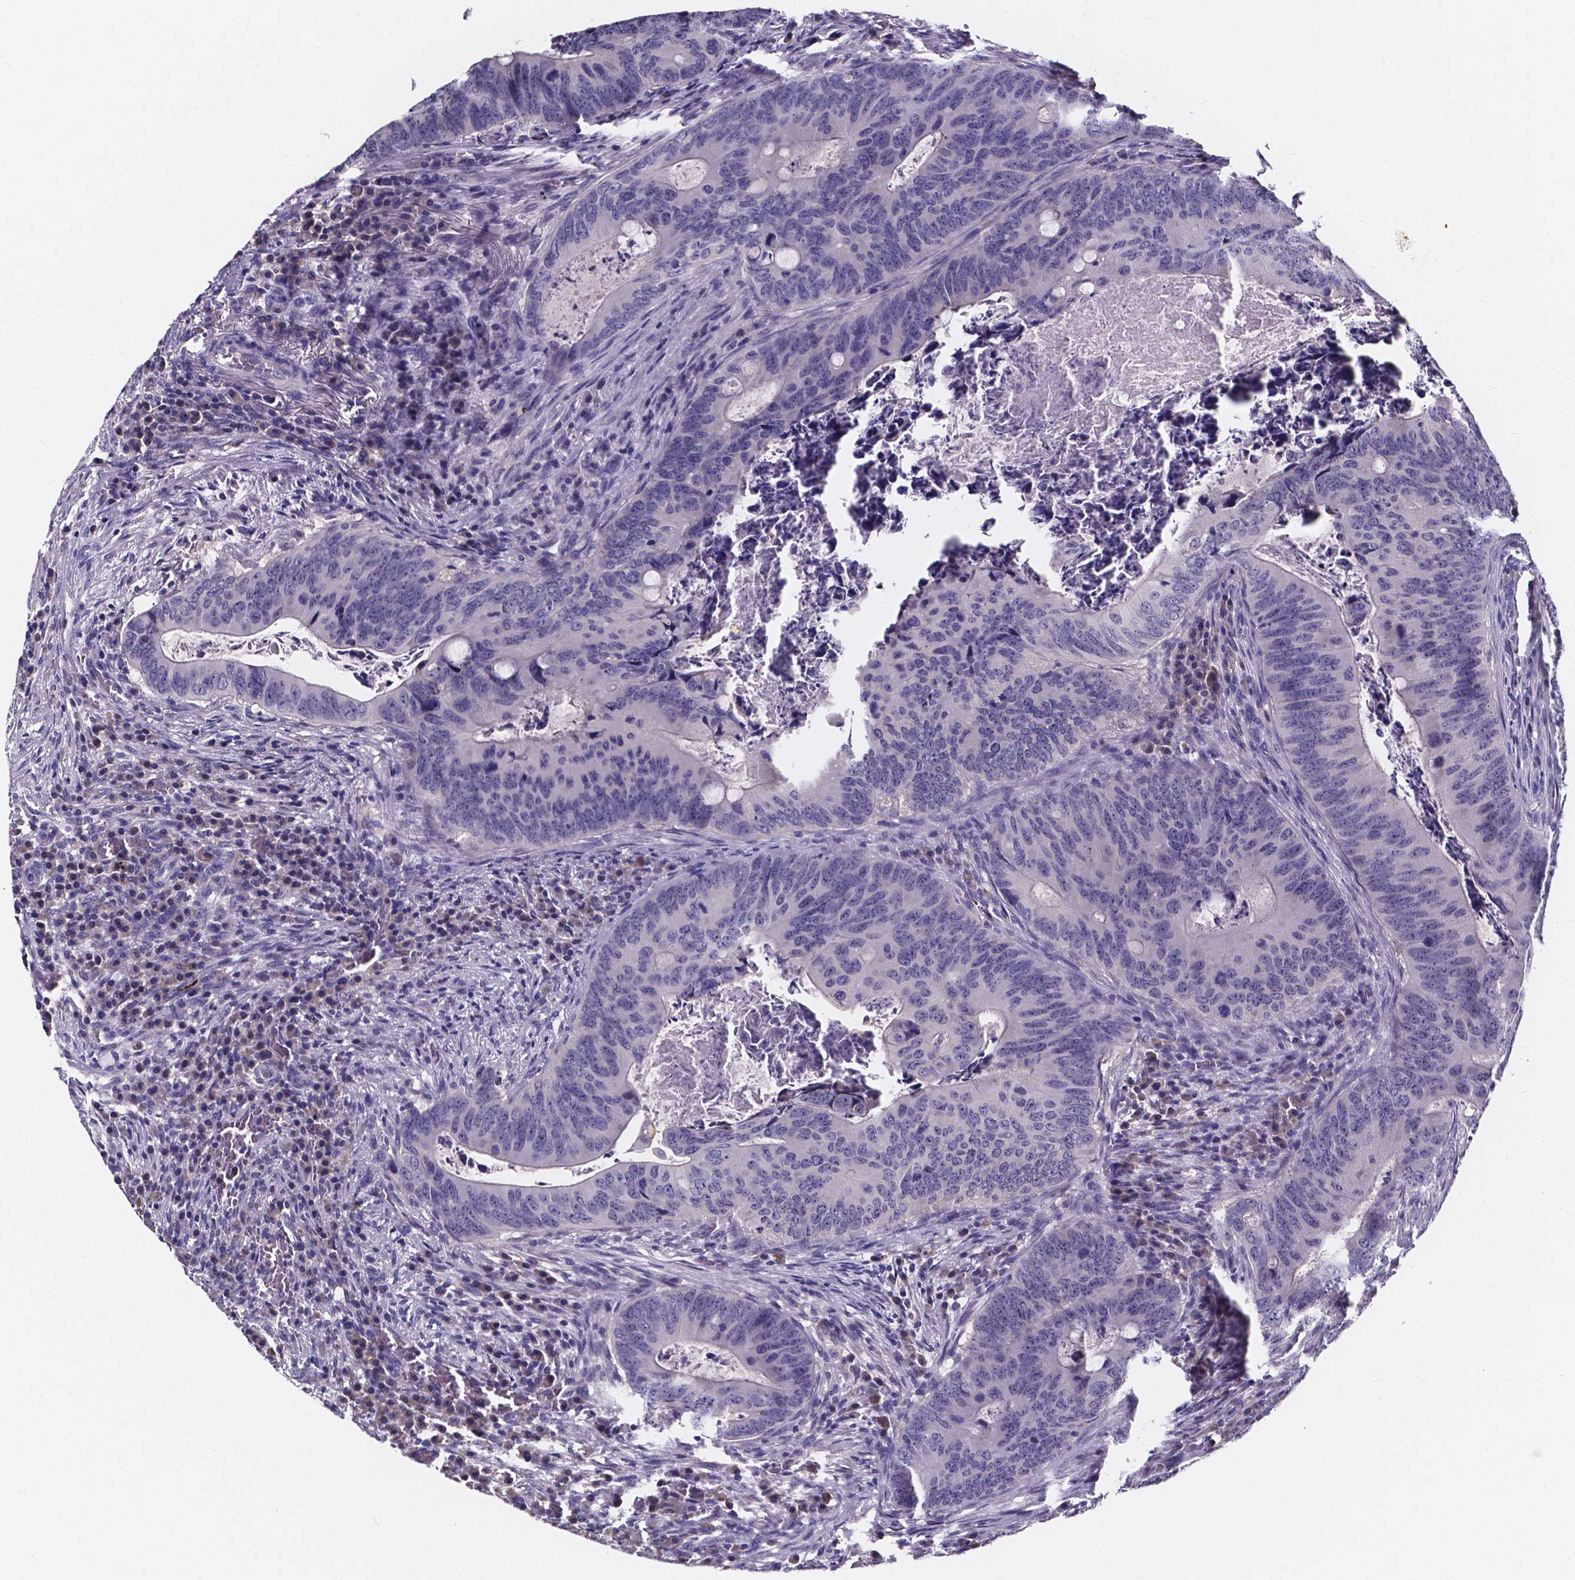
{"staining": {"intensity": "negative", "quantity": "none", "location": "none"}, "tissue": "colorectal cancer", "cell_type": "Tumor cells", "image_type": "cancer", "snomed": [{"axis": "morphology", "description": "Adenocarcinoma, NOS"}, {"axis": "topography", "description": "Colon"}], "caption": "There is no significant staining in tumor cells of colorectal cancer (adenocarcinoma). The staining is performed using DAB brown chromogen with nuclei counter-stained in using hematoxylin.", "gene": "SPOCD1", "patient": {"sex": "female", "age": 74}}